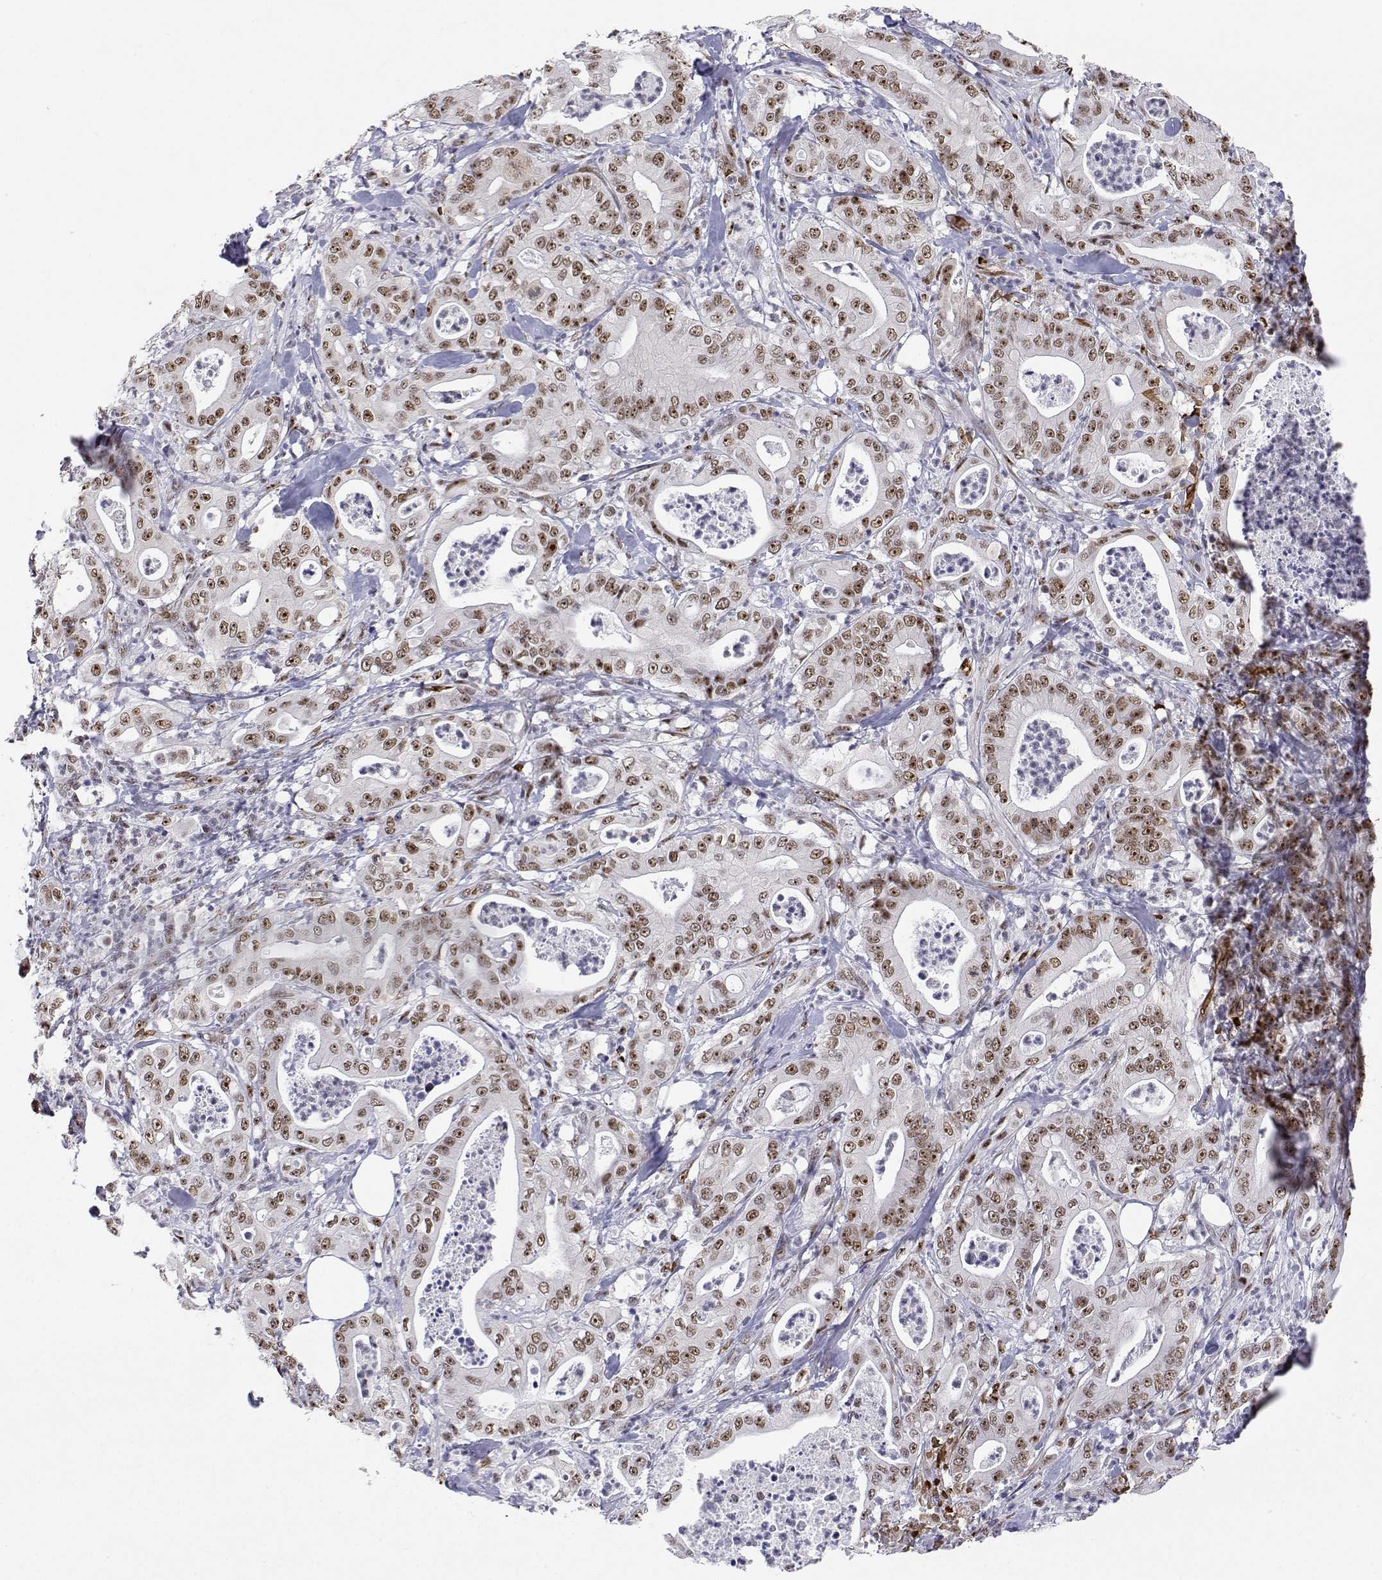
{"staining": {"intensity": "moderate", "quantity": ">75%", "location": "nuclear"}, "tissue": "pancreatic cancer", "cell_type": "Tumor cells", "image_type": "cancer", "snomed": [{"axis": "morphology", "description": "Adenocarcinoma, NOS"}, {"axis": "topography", "description": "Pancreas"}], "caption": "Pancreatic adenocarcinoma stained with a protein marker shows moderate staining in tumor cells.", "gene": "ADAR", "patient": {"sex": "male", "age": 71}}